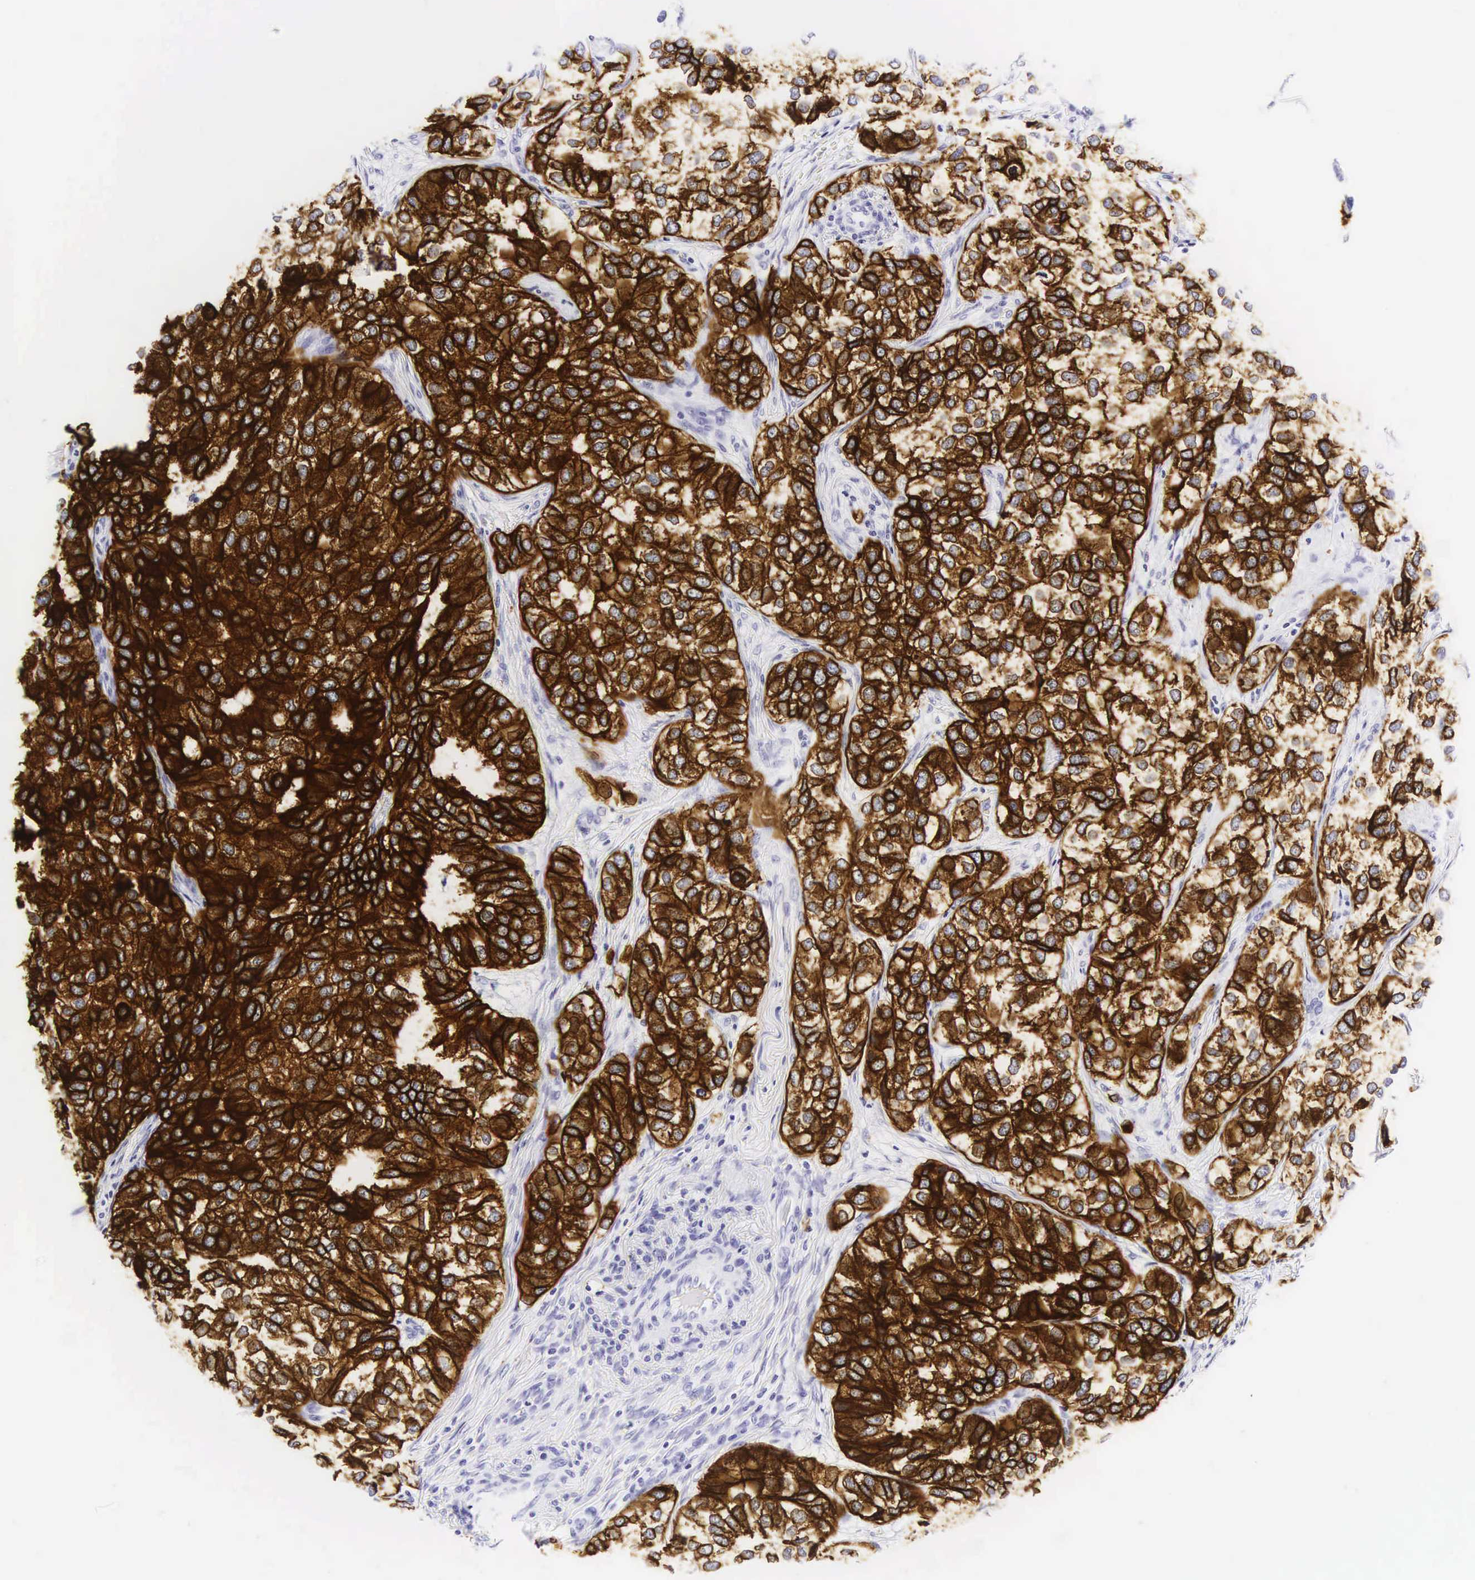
{"staining": {"intensity": "strong", "quantity": ">75%", "location": "cytoplasmic/membranous"}, "tissue": "breast cancer", "cell_type": "Tumor cells", "image_type": "cancer", "snomed": [{"axis": "morphology", "description": "Duct carcinoma"}, {"axis": "topography", "description": "Breast"}], "caption": "High-magnification brightfield microscopy of breast invasive ductal carcinoma stained with DAB (brown) and counterstained with hematoxylin (blue). tumor cells exhibit strong cytoplasmic/membranous staining is seen in about>75% of cells.", "gene": "KRT18", "patient": {"sex": "female", "age": 68}}